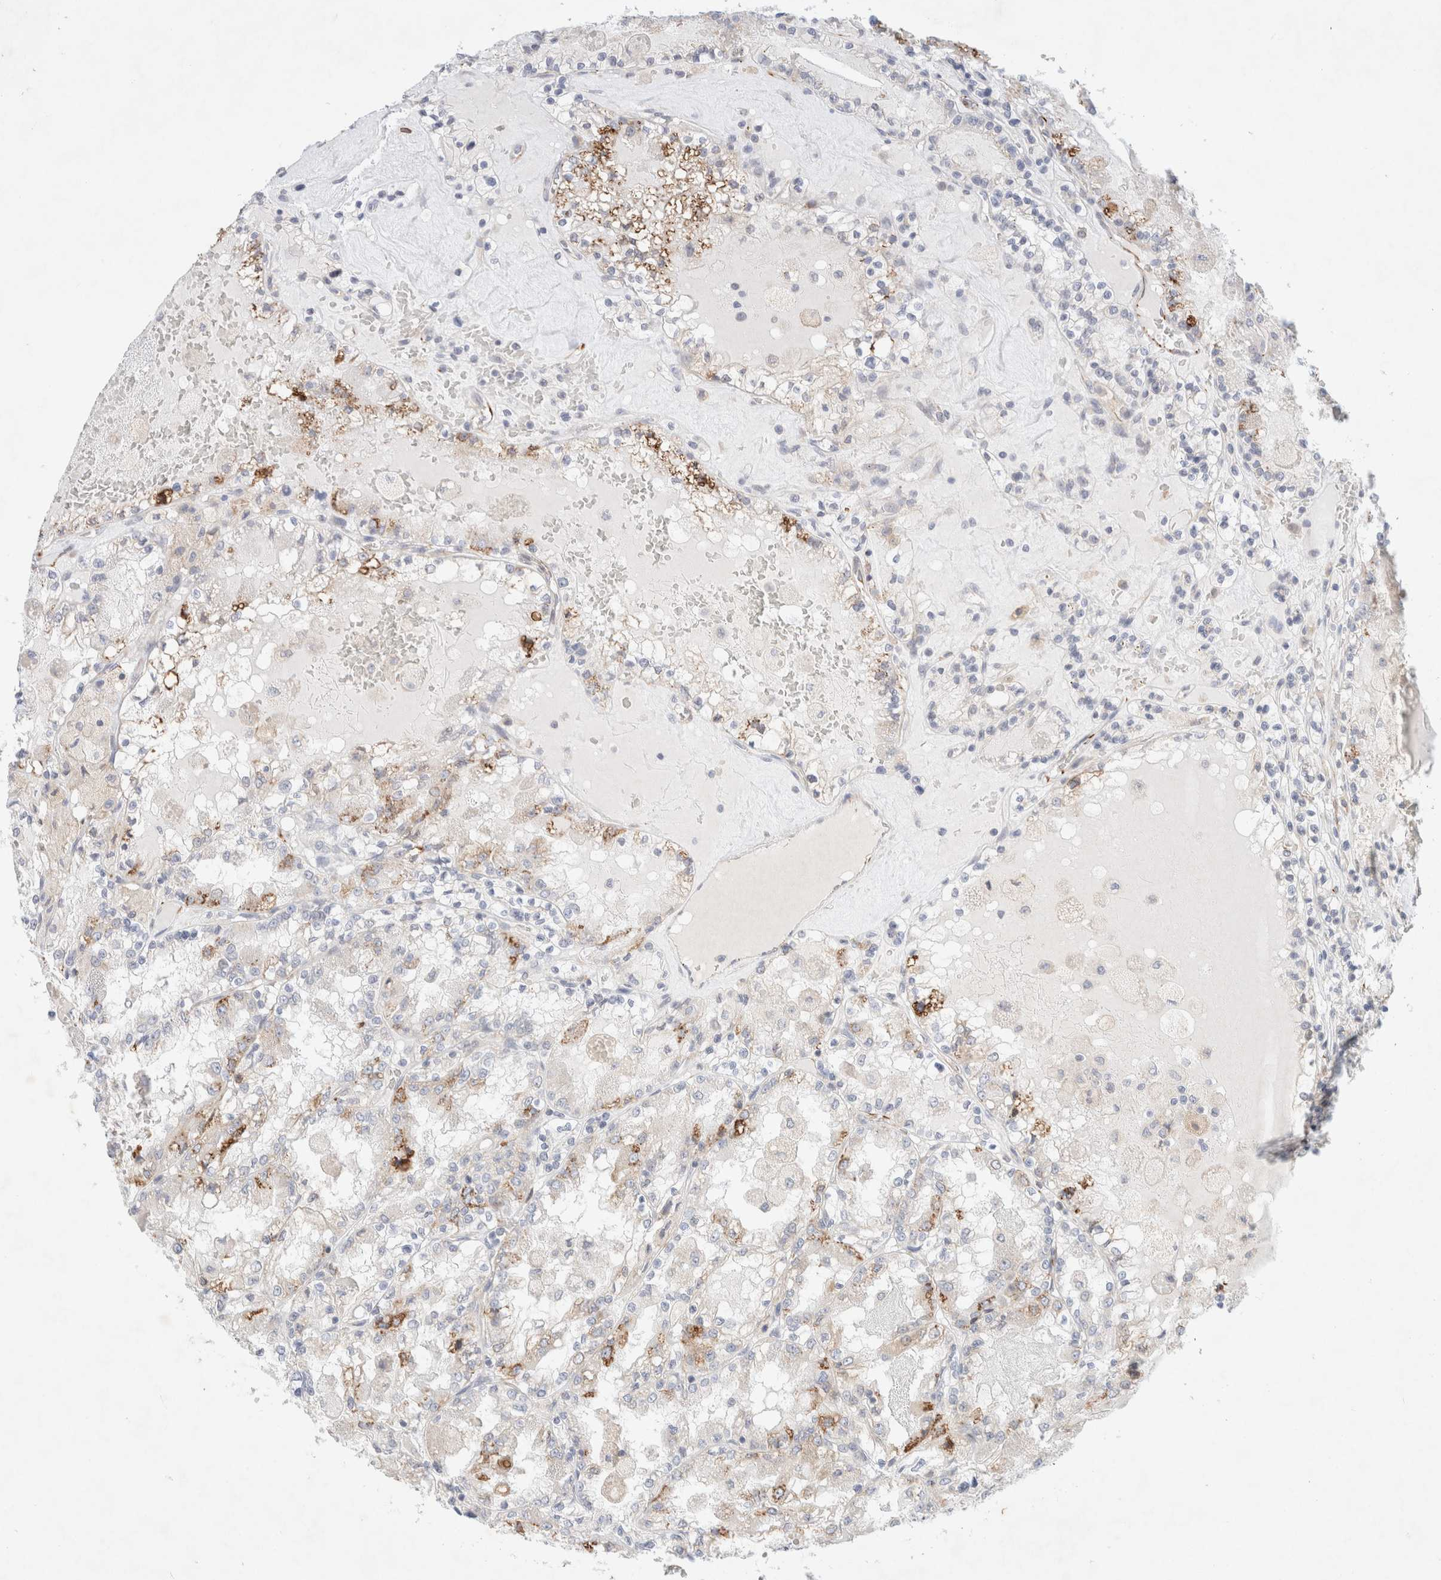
{"staining": {"intensity": "moderate", "quantity": "<25%", "location": "cytoplasmic/membranous"}, "tissue": "renal cancer", "cell_type": "Tumor cells", "image_type": "cancer", "snomed": [{"axis": "morphology", "description": "Adenocarcinoma, NOS"}, {"axis": "topography", "description": "Kidney"}], "caption": "Approximately <25% of tumor cells in renal adenocarcinoma show moderate cytoplasmic/membranous protein expression as visualized by brown immunohistochemical staining.", "gene": "SLC25A48", "patient": {"sex": "female", "age": 56}}